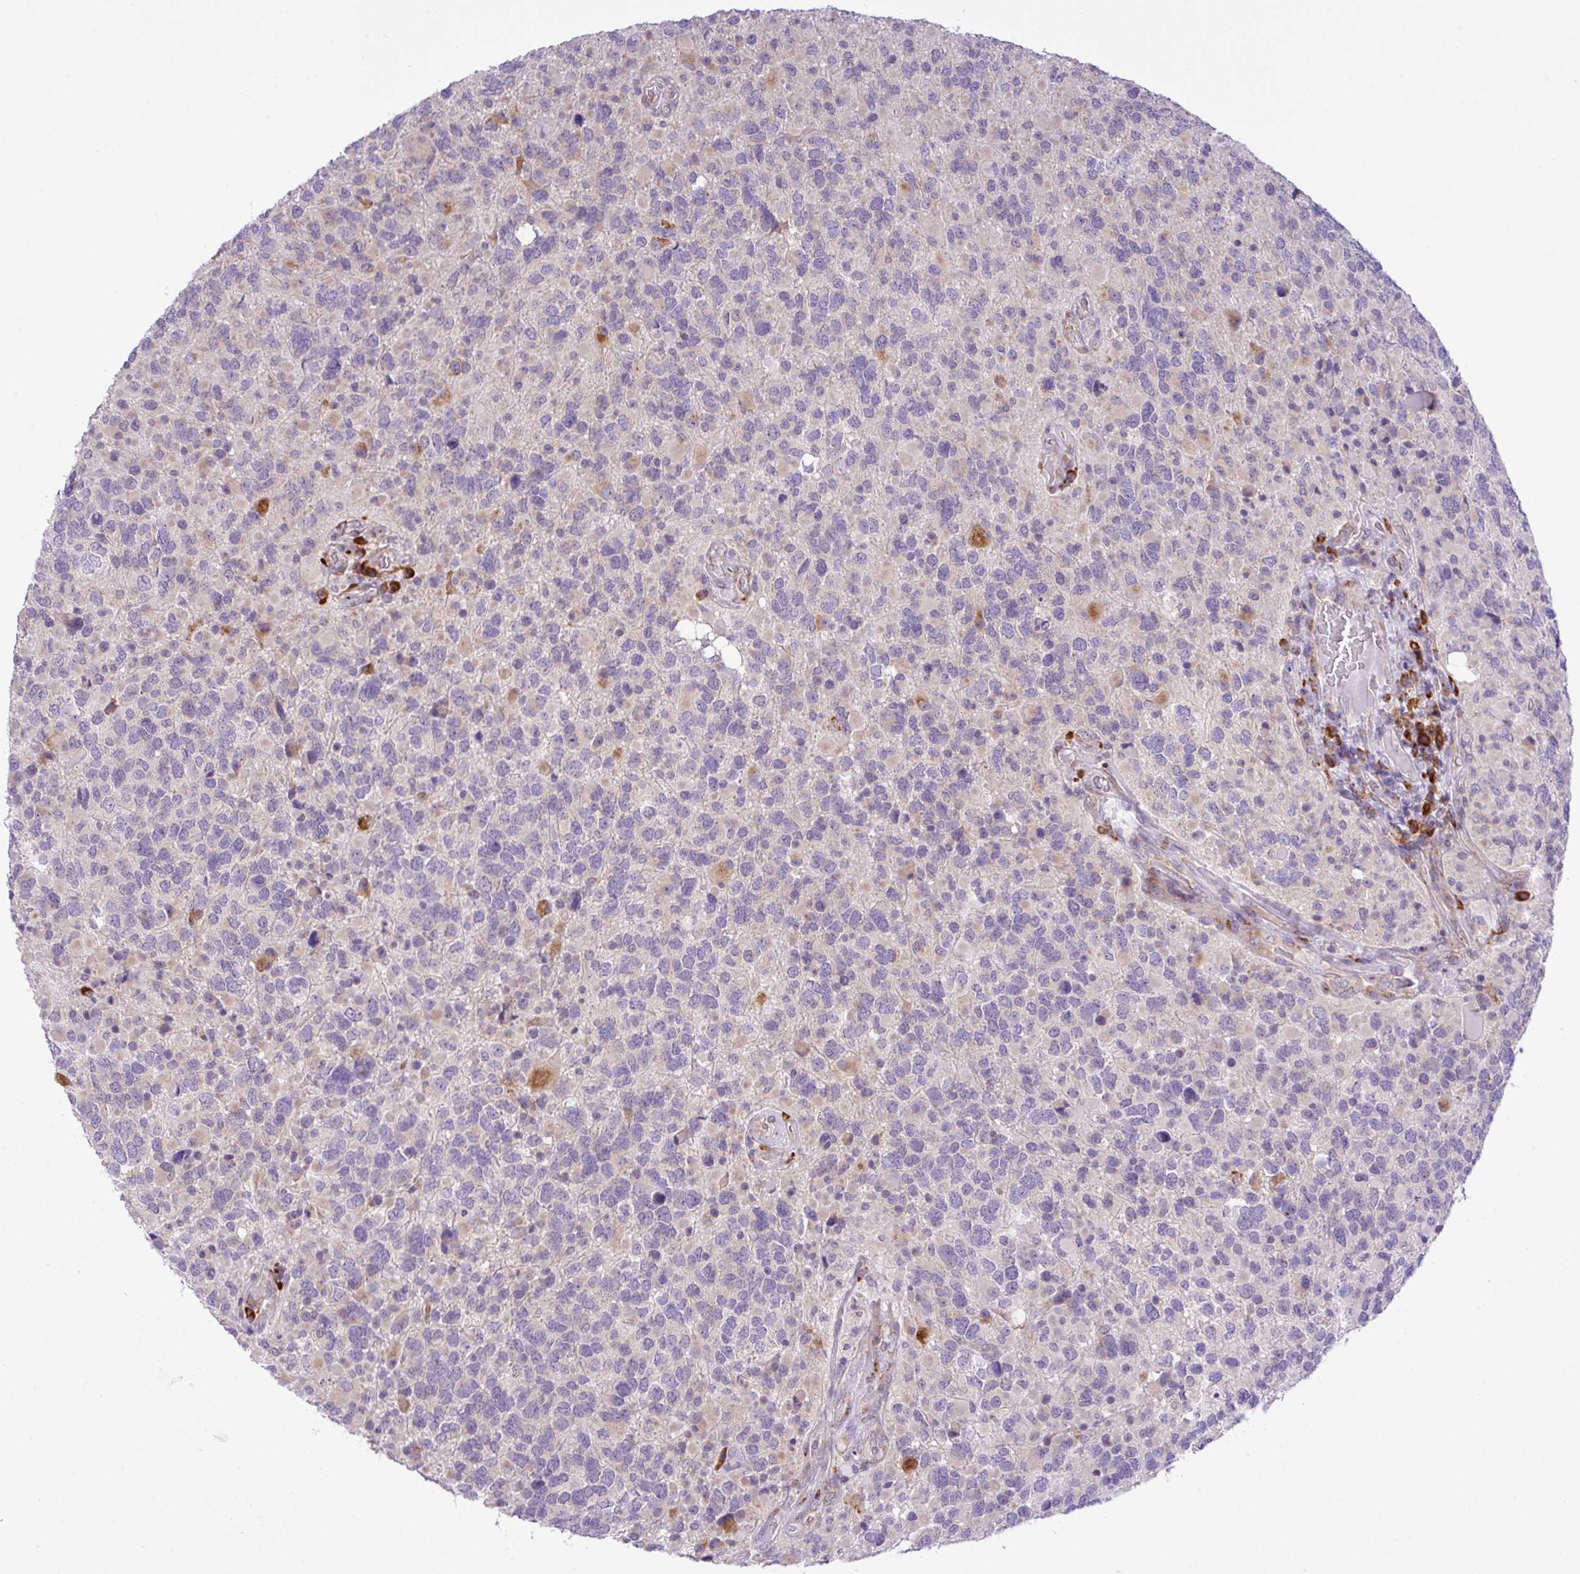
{"staining": {"intensity": "negative", "quantity": "none", "location": "none"}, "tissue": "glioma", "cell_type": "Tumor cells", "image_type": "cancer", "snomed": [{"axis": "morphology", "description": "Glioma, malignant, High grade"}, {"axis": "topography", "description": "Brain"}], "caption": "Protein analysis of malignant glioma (high-grade) reveals no significant positivity in tumor cells.", "gene": "CFAP97", "patient": {"sex": "female", "age": 40}}